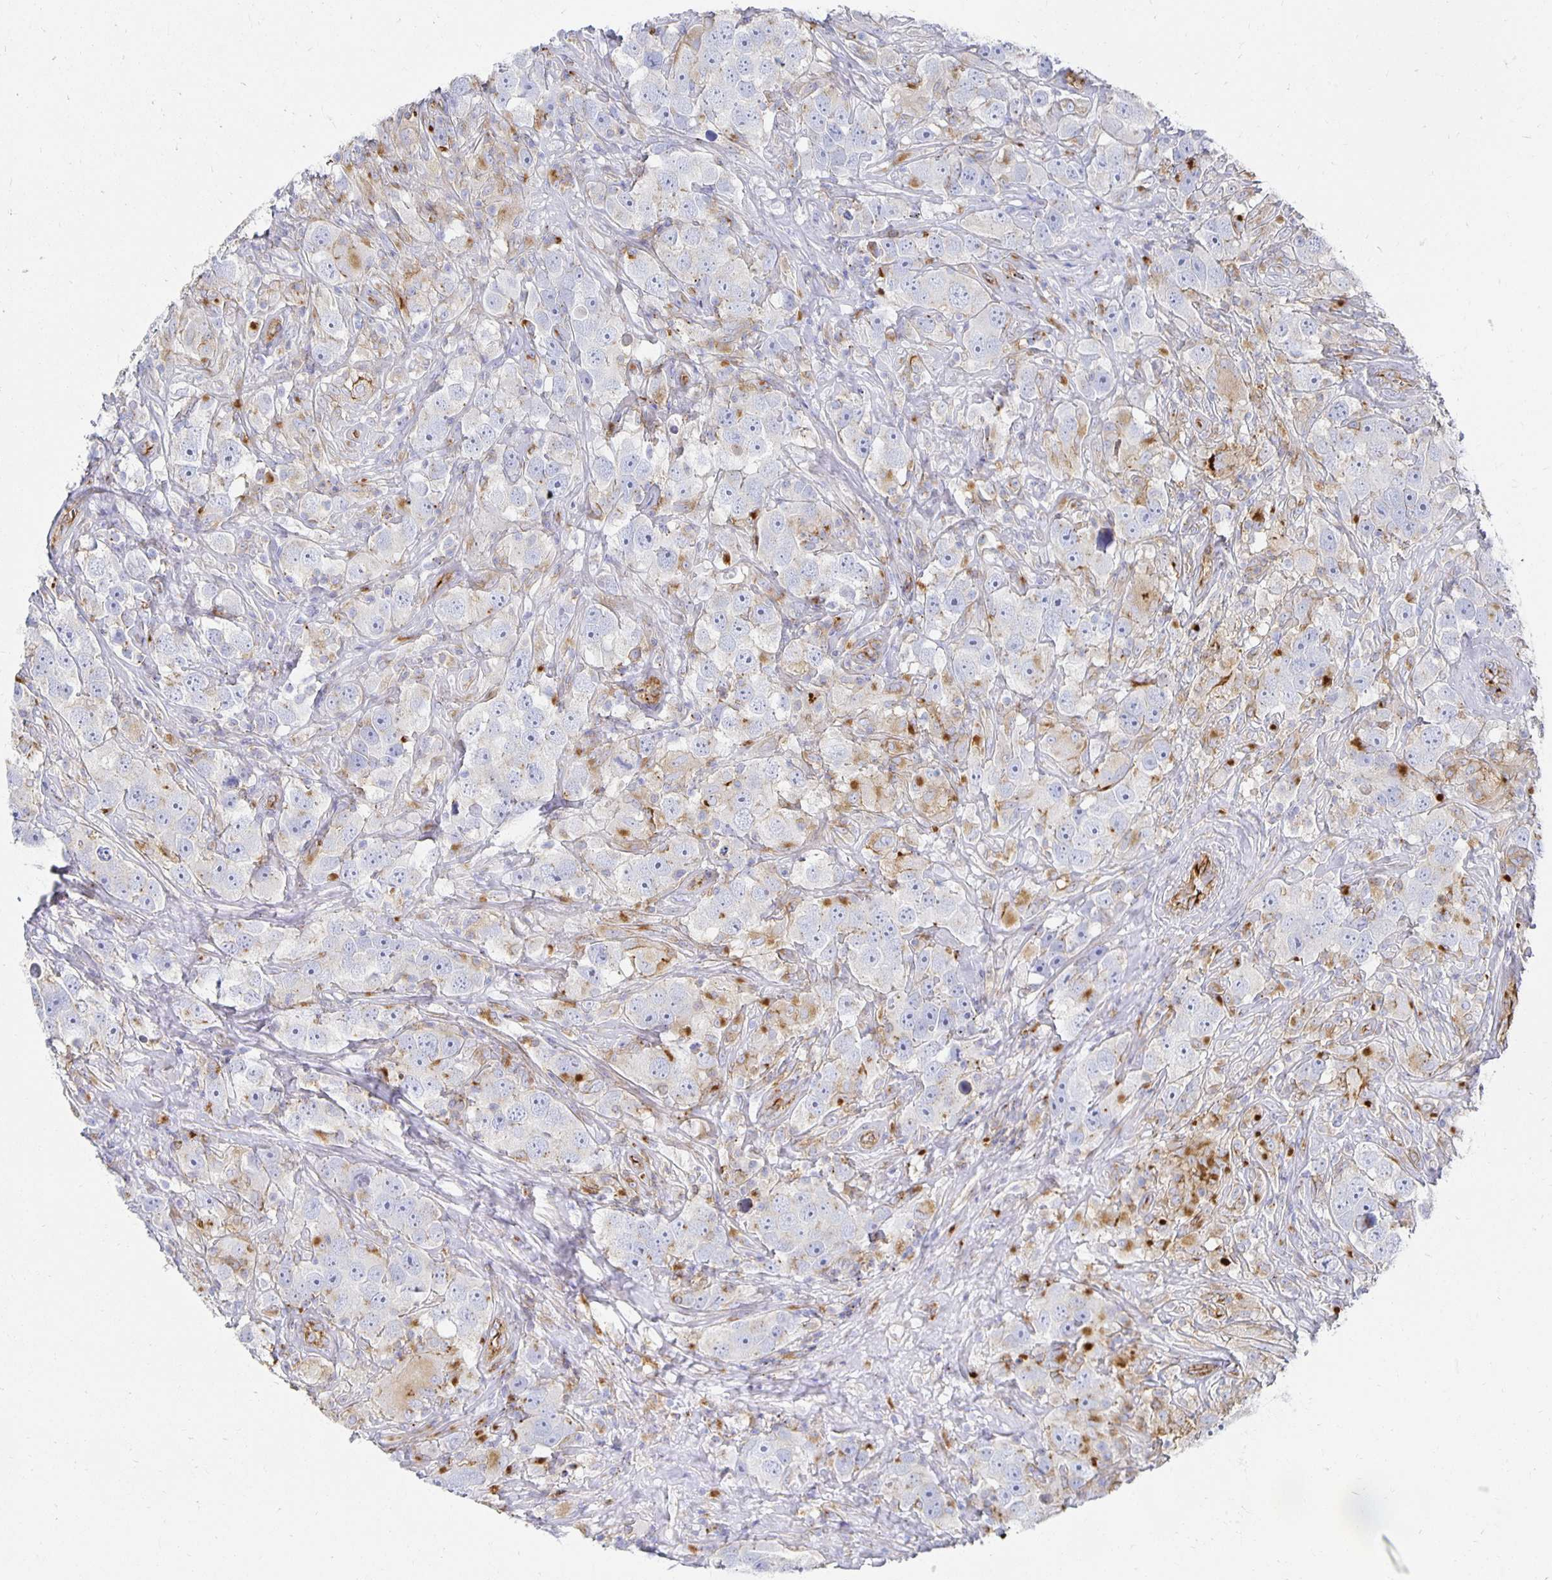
{"staining": {"intensity": "moderate", "quantity": "<25%", "location": "cytoplasmic/membranous"}, "tissue": "testis cancer", "cell_type": "Tumor cells", "image_type": "cancer", "snomed": [{"axis": "morphology", "description": "Seminoma, NOS"}, {"axis": "topography", "description": "Testis"}], "caption": "A low amount of moderate cytoplasmic/membranous positivity is seen in about <25% of tumor cells in testis cancer tissue.", "gene": "TAAR1", "patient": {"sex": "male", "age": 49}}